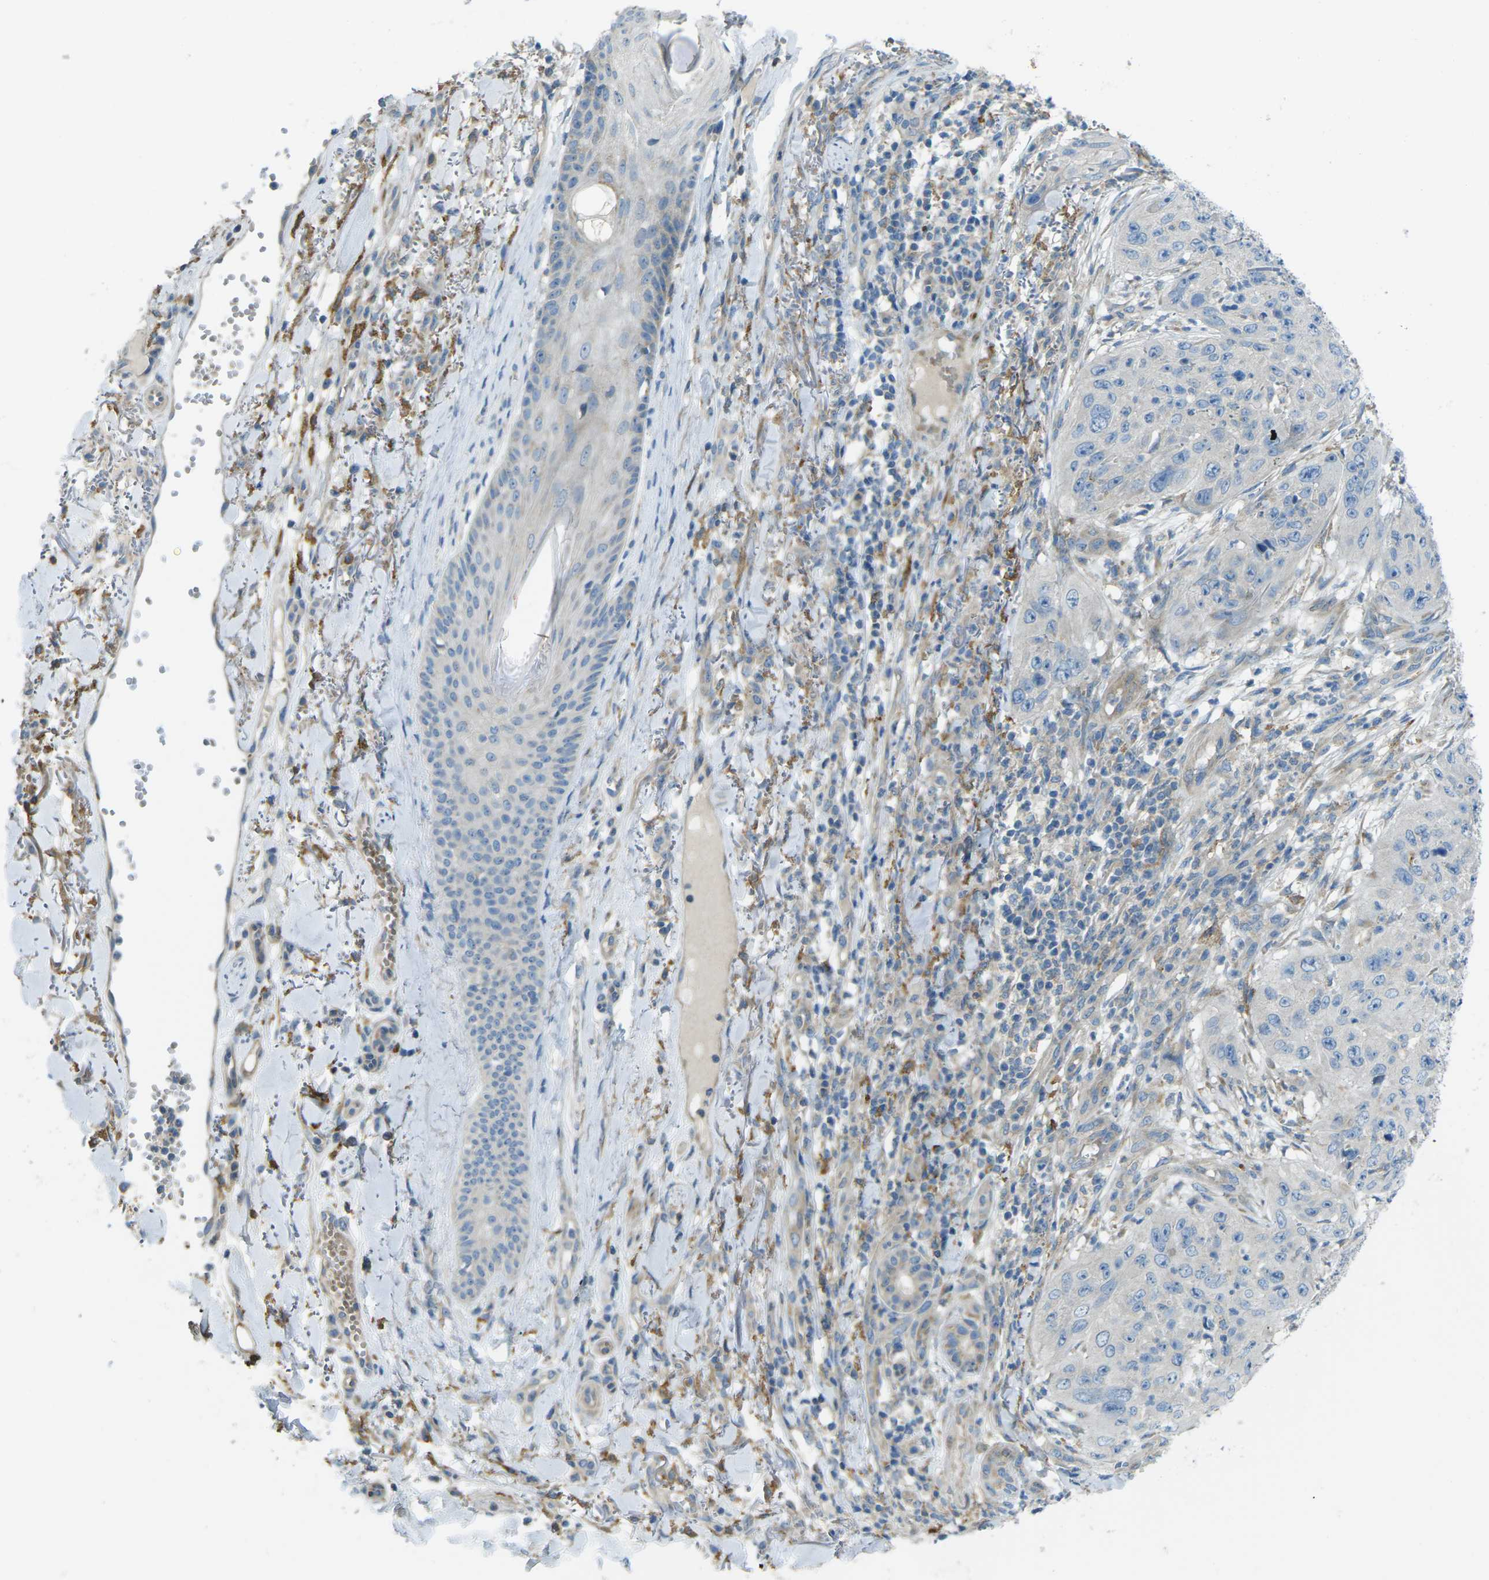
{"staining": {"intensity": "negative", "quantity": "none", "location": "none"}, "tissue": "skin cancer", "cell_type": "Tumor cells", "image_type": "cancer", "snomed": [{"axis": "morphology", "description": "Squamous cell carcinoma, NOS"}, {"axis": "topography", "description": "Skin"}], "caption": "This photomicrograph is of skin cancer (squamous cell carcinoma) stained with IHC to label a protein in brown with the nuclei are counter-stained blue. There is no expression in tumor cells. (Brightfield microscopy of DAB immunohistochemistry at high magnification).", "gene": "MYLK4", "patient": {"sex": "female", "age": 80}}